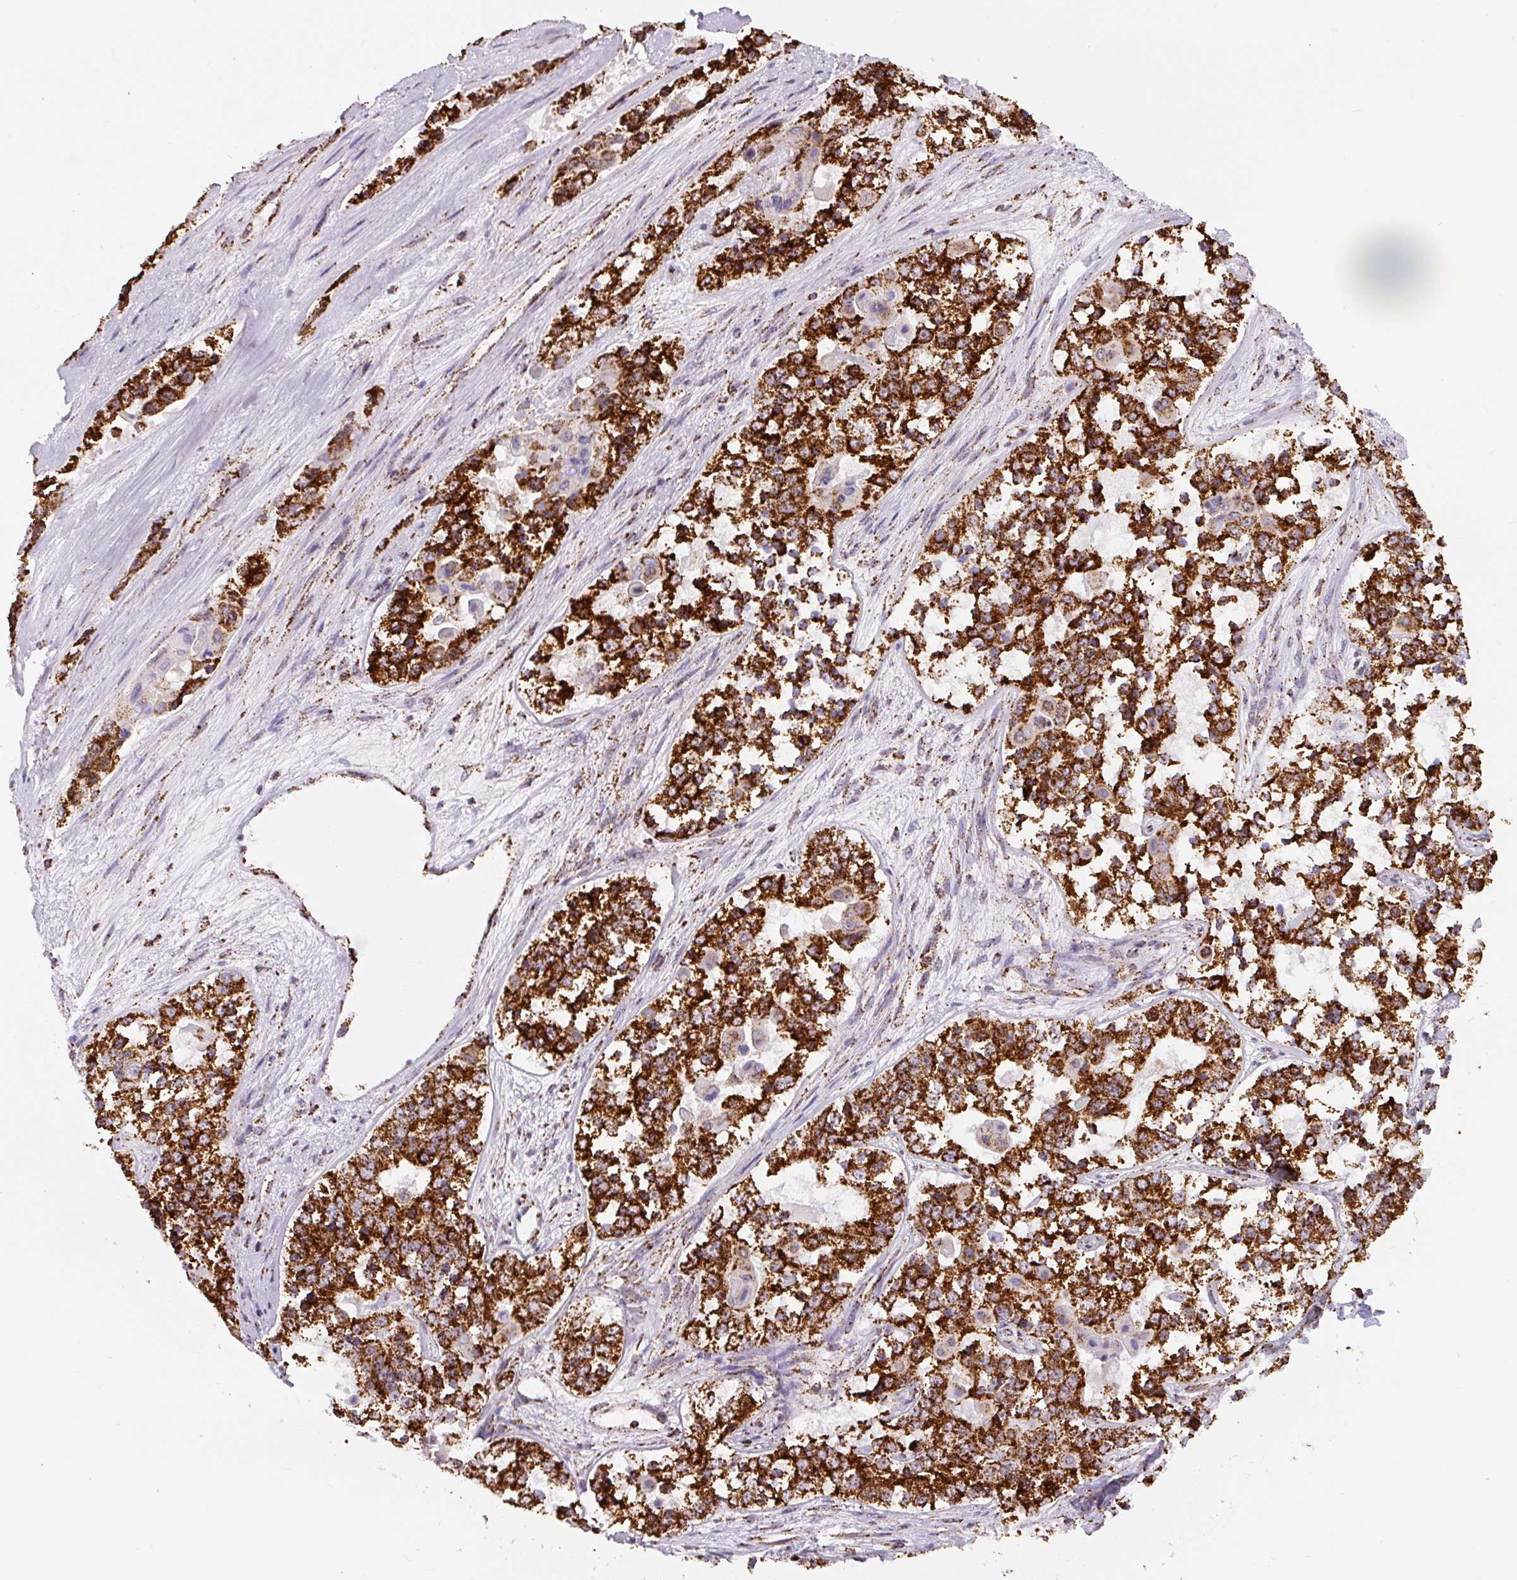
{"staining": {"intensity": "strong", "quantity": ">75%", "location": "cytoplasmic/membranous"}, "tissue": "ovarian cancer", "cell_type": "Tumor cells", "image_type": "cancer", "snomed": [{"axis": "morphology", "description": "Carcinoma, endometroid"}, {"axis": "topography", "description": "Ovary"}], "caption": "A micrograph of human ovarian cancer (endometroid carcinoma) stained for a protein reveals strong cytoplasmic/membranous brown staining in tumor cells.", "gene": "ATP5F1A", "patient": {"sex": "female", "age": 51}}